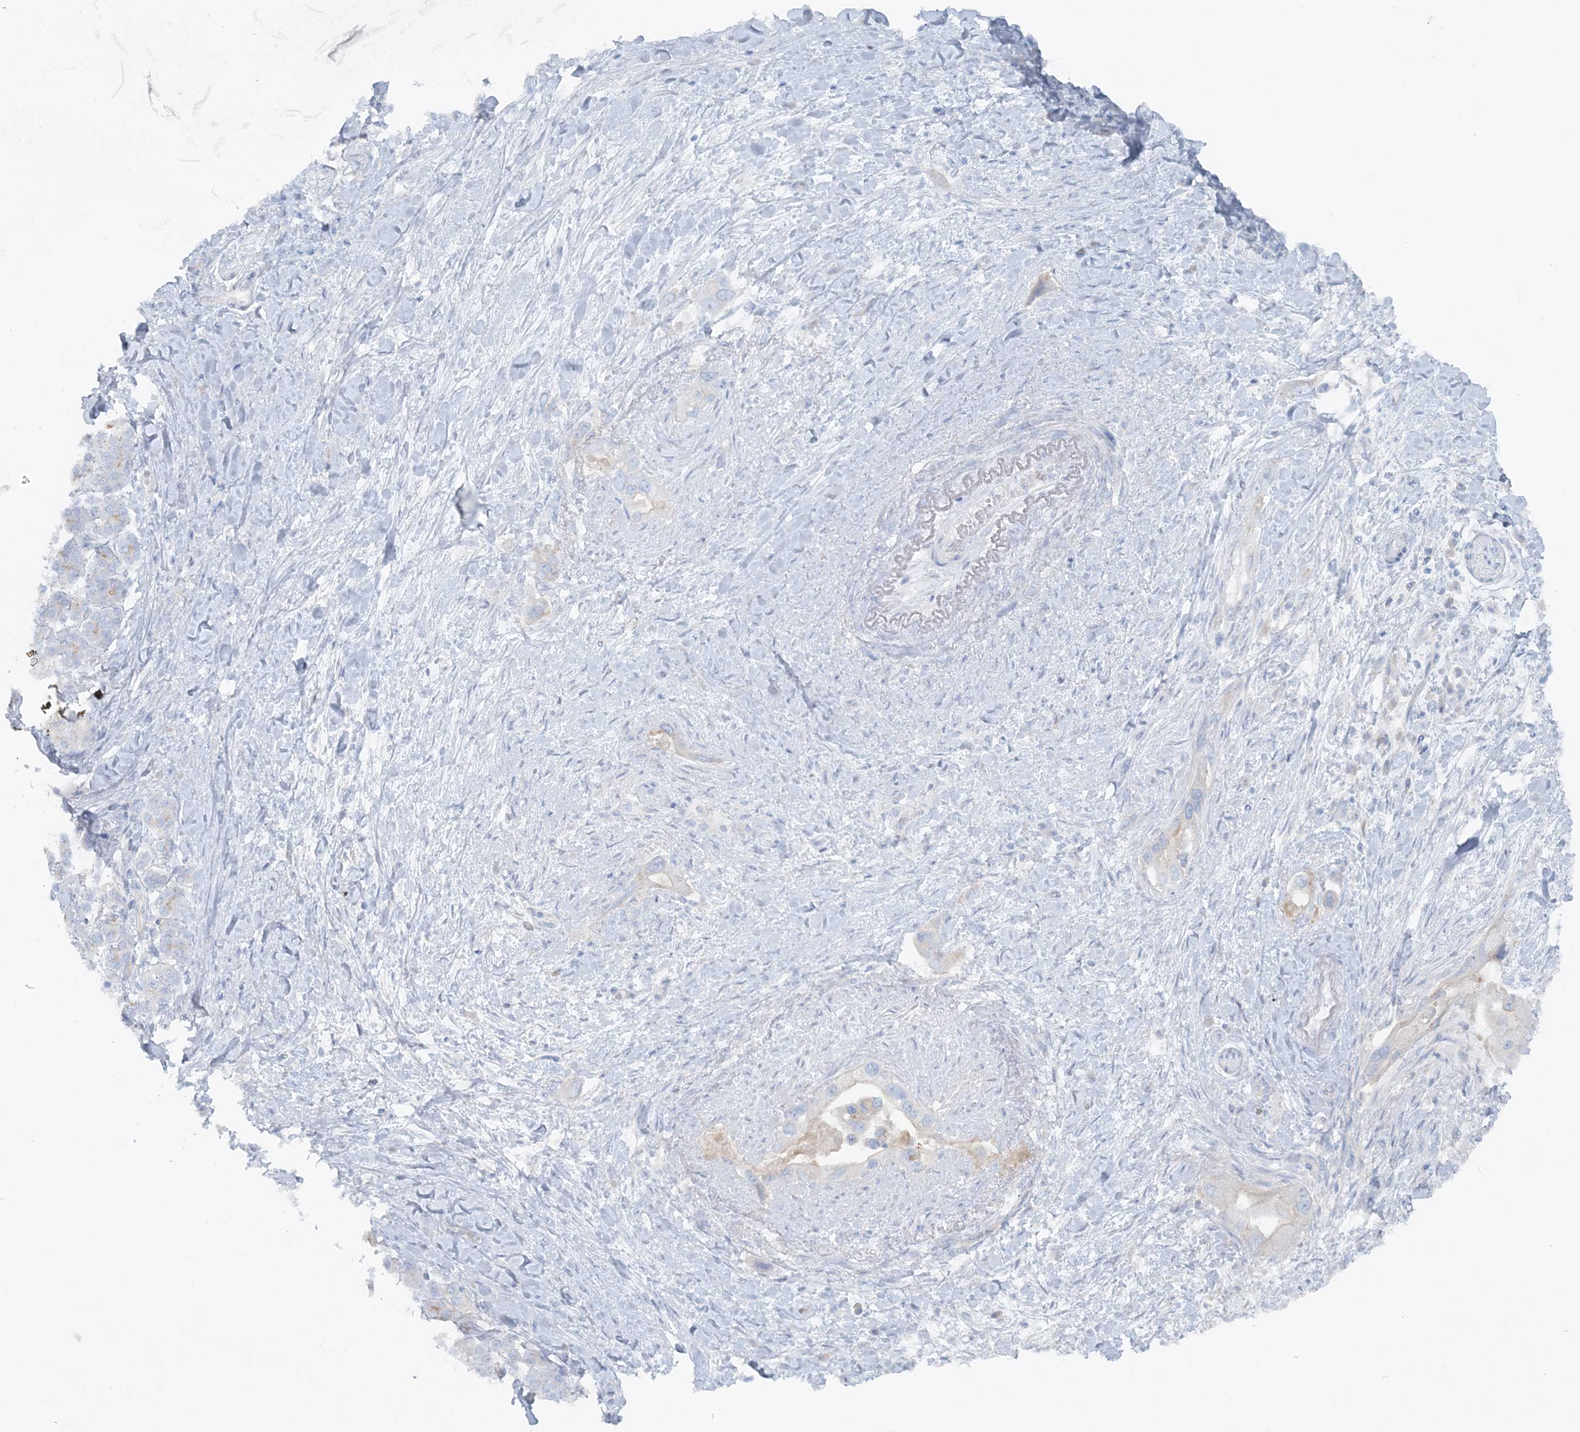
{"staining": {"intensity": "weak", "quantity": "25%-75%", "location": "cytoplasmic/membranous"}, "tissue": "pancreatic cancer", "cell_type": "Tumor cells", "image_type": "cancer", "snomed": [{"axis": "morphology", "description": "Inflammation, NOS"}, {"axis": "morphology", "description": "Adenocarcinoma, NOS"}, {"axis": "topography", "description": "Pancreas"}], "caption": "Tumor cells demonstrate low levels of weak cytoplasmic/membranous expression in about 25%-75% of cells in human pancreatic cancer (adenocarcinoma). (IHC, brightfield microscopy, high magnification).", "gene": "ATP11A", "patient": {"sex": "female", "age": 56}}